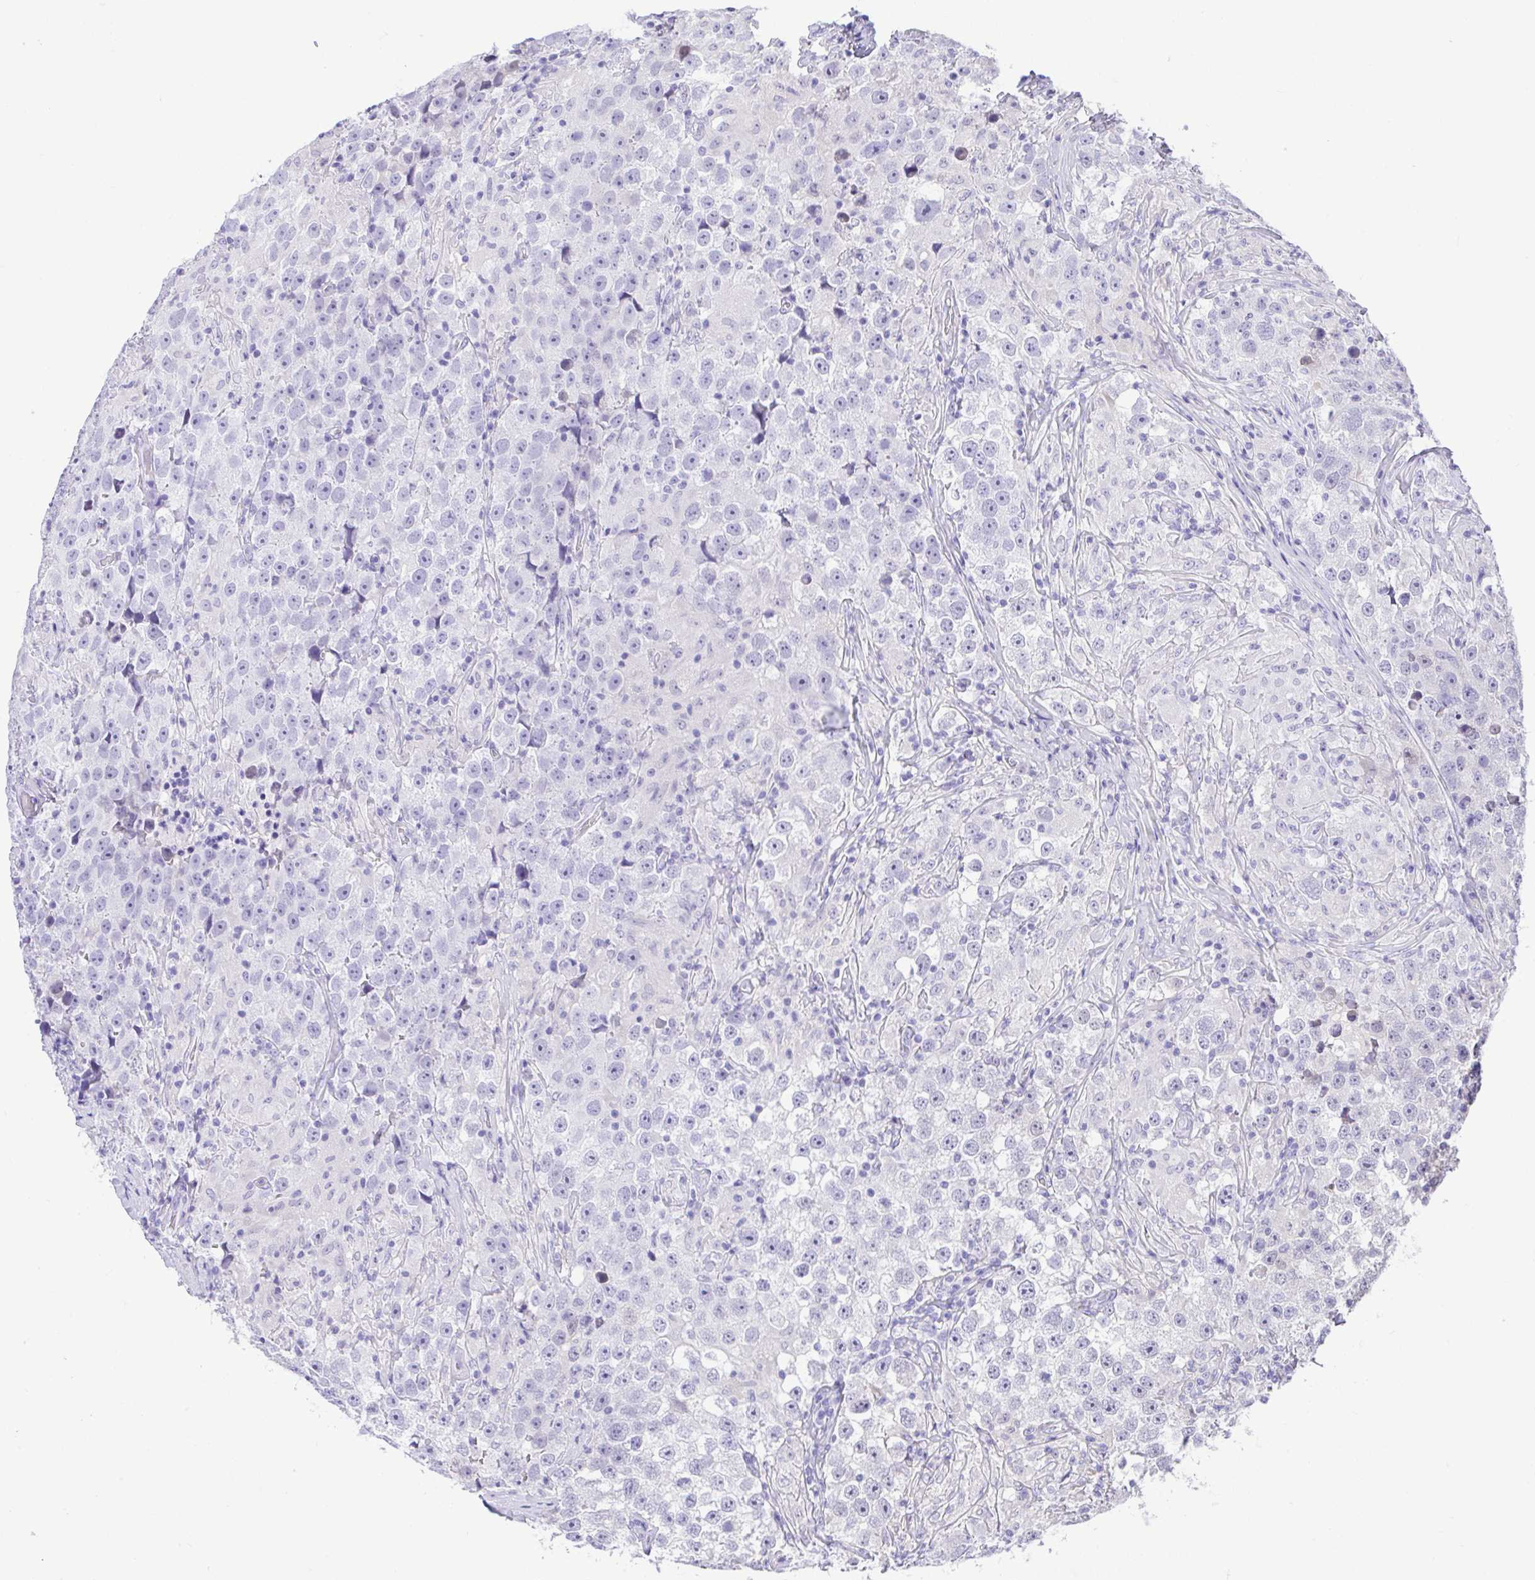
{"staining": {"intensity": "negative", "quantity": "none", "location": "none"}, "tissue": "testis cancer", "cell_type": "Tumor cells", "image_type": "cancer", "snomed": [{"axis": "morphology", "description": "Seminoma, NOS"}, {"axis": "topography", "description": "Testis"}], "caption": "Protein analysis of seminoma (testis) shows no significant positivity in tumor cells.", "gene": "ZNF485", "patient": {"sex": "male", "age": 46}}